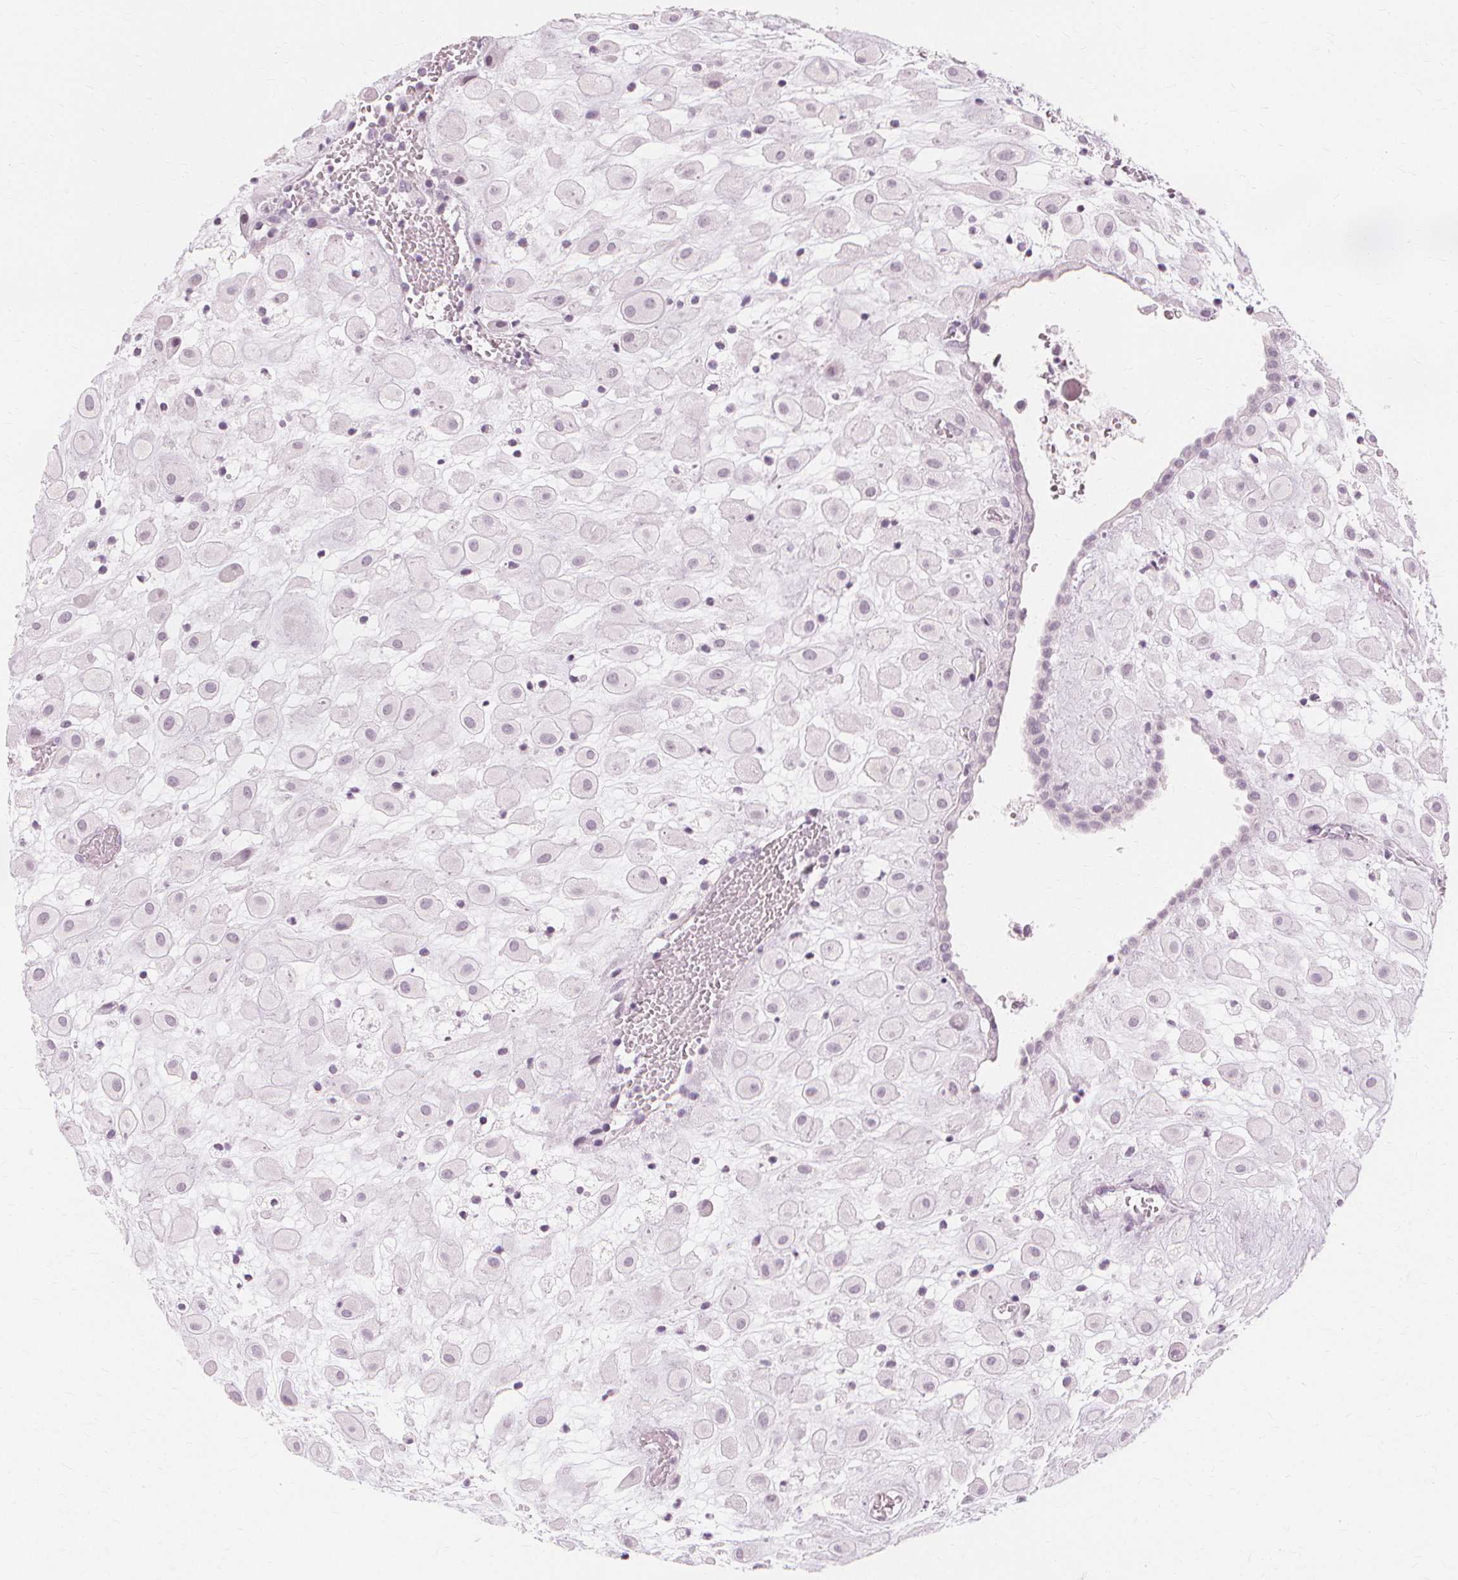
{"staining": {"intensity": "negative", "quantity": "none", "location": "none"}, "tissue": "placenta", "cell_type": "Decidual cells", "image_type": "normal", "snomed": [{"axis": "morphology", "description": "Normal tissue, NOS"}, {"axis": "topography", "description": "Placenta"}], "caption": "Immunohistochemical staining of normal placenta demonstrates no significant expression in decidual cells. (DAB (3,3'-diaminobenzidine) immunohistochemistry, high magnification).", "gene": "NXPE1", "patient": {"sex": "female", "age": 24}}